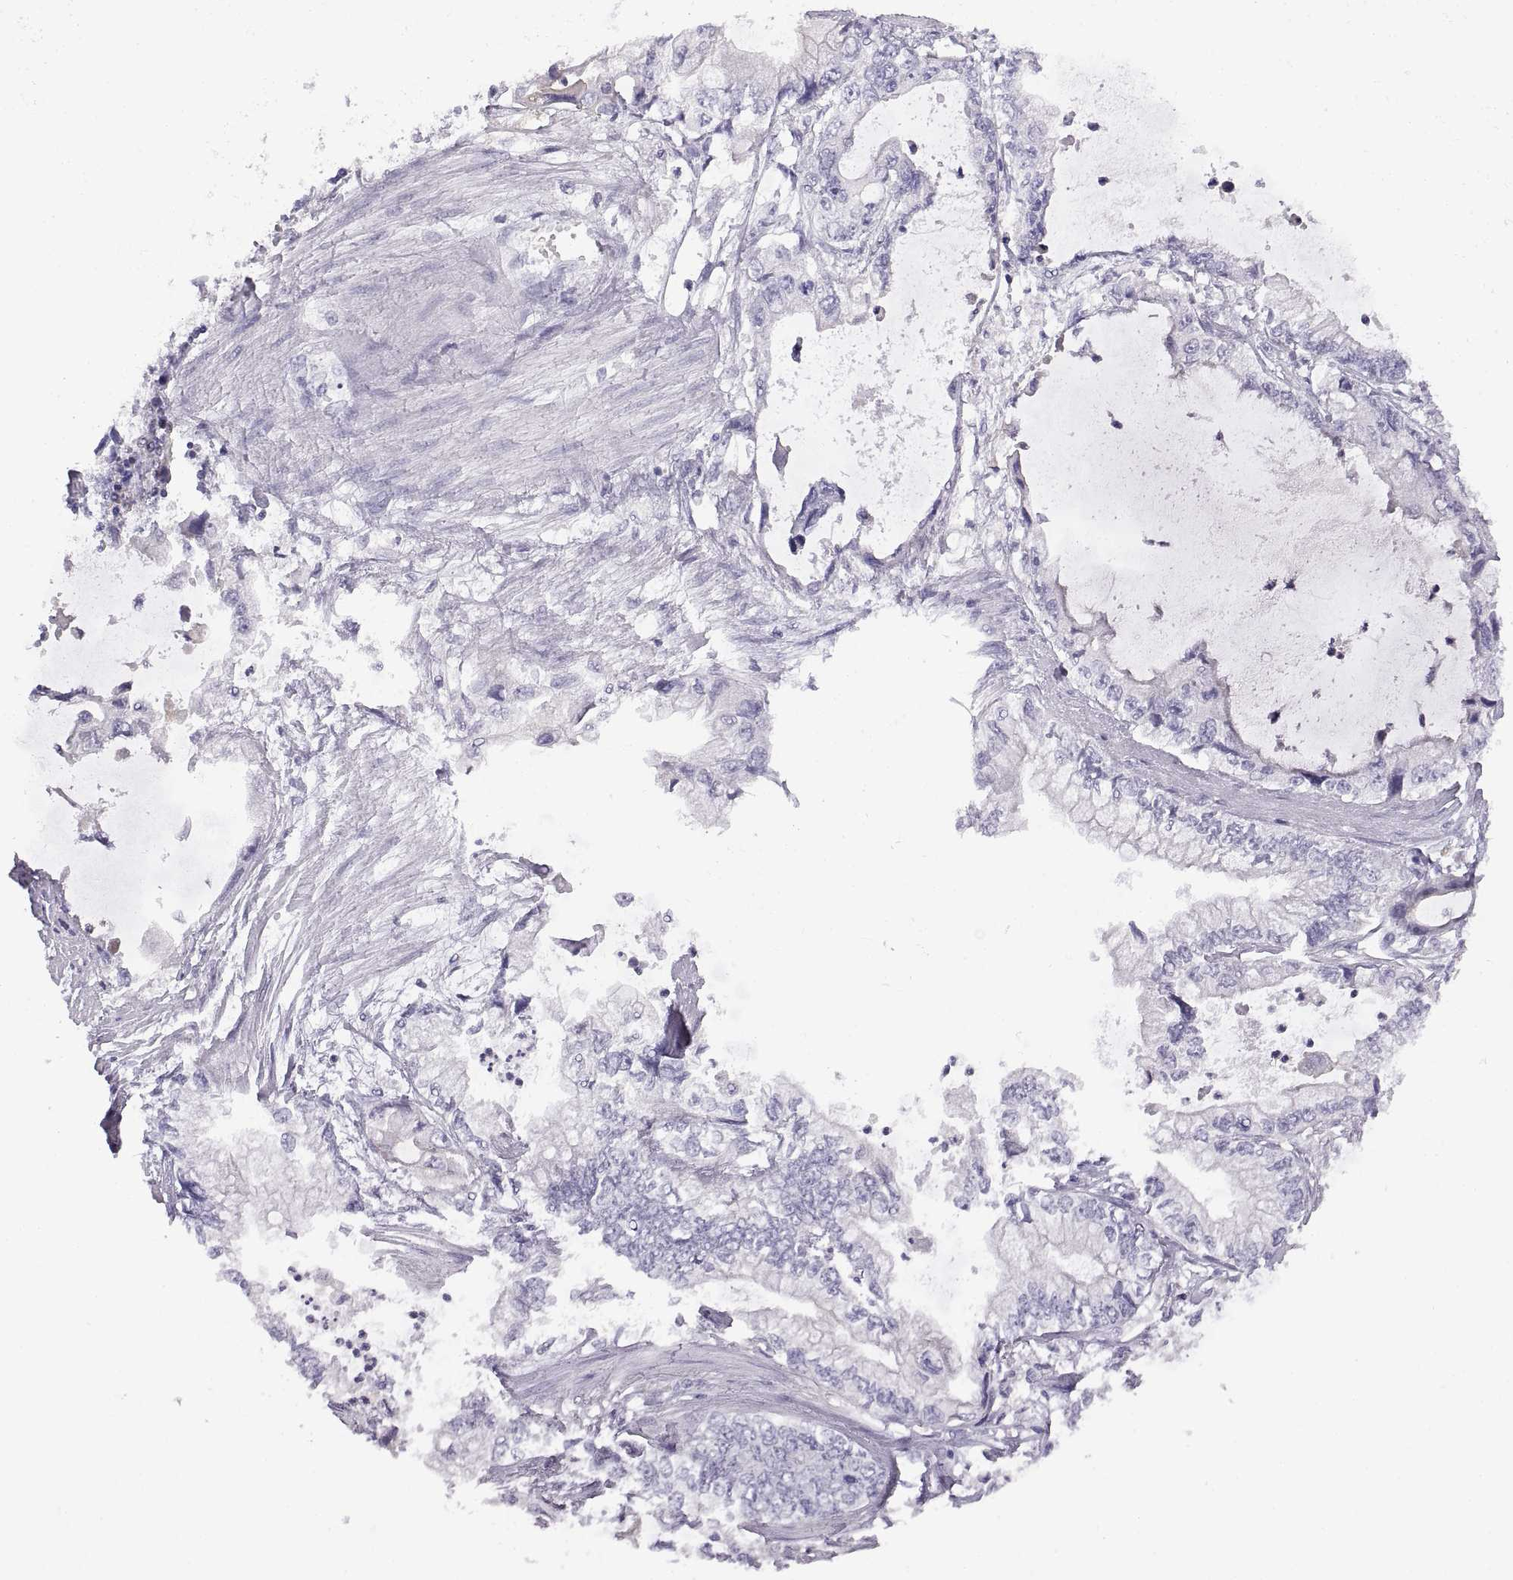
{"staining": {"intensity": "negative", "quantity": "none", "location": "none"}, "tissue": "stomach cancer", "cell_type": "Tumor cells", "image_type": "cancer", "snomed": [{"axis": "morphology", "description": "Adenocarcinoma, NOS"}, {"axis": "topography", "description": "Pancreas"}, {"axis": "topography", "description": "Stomach, upper"}, {"axis": "topography", "description": "Stomach"}], "caption": "Immunohistochemistry histopathology image of stomach cancer (adenocarcinoma) stained for a protein (brown), which shows no positivity in tumor cells.", "gene": "CRYBB3", "patient": {"sex": "male", "age": 77}}